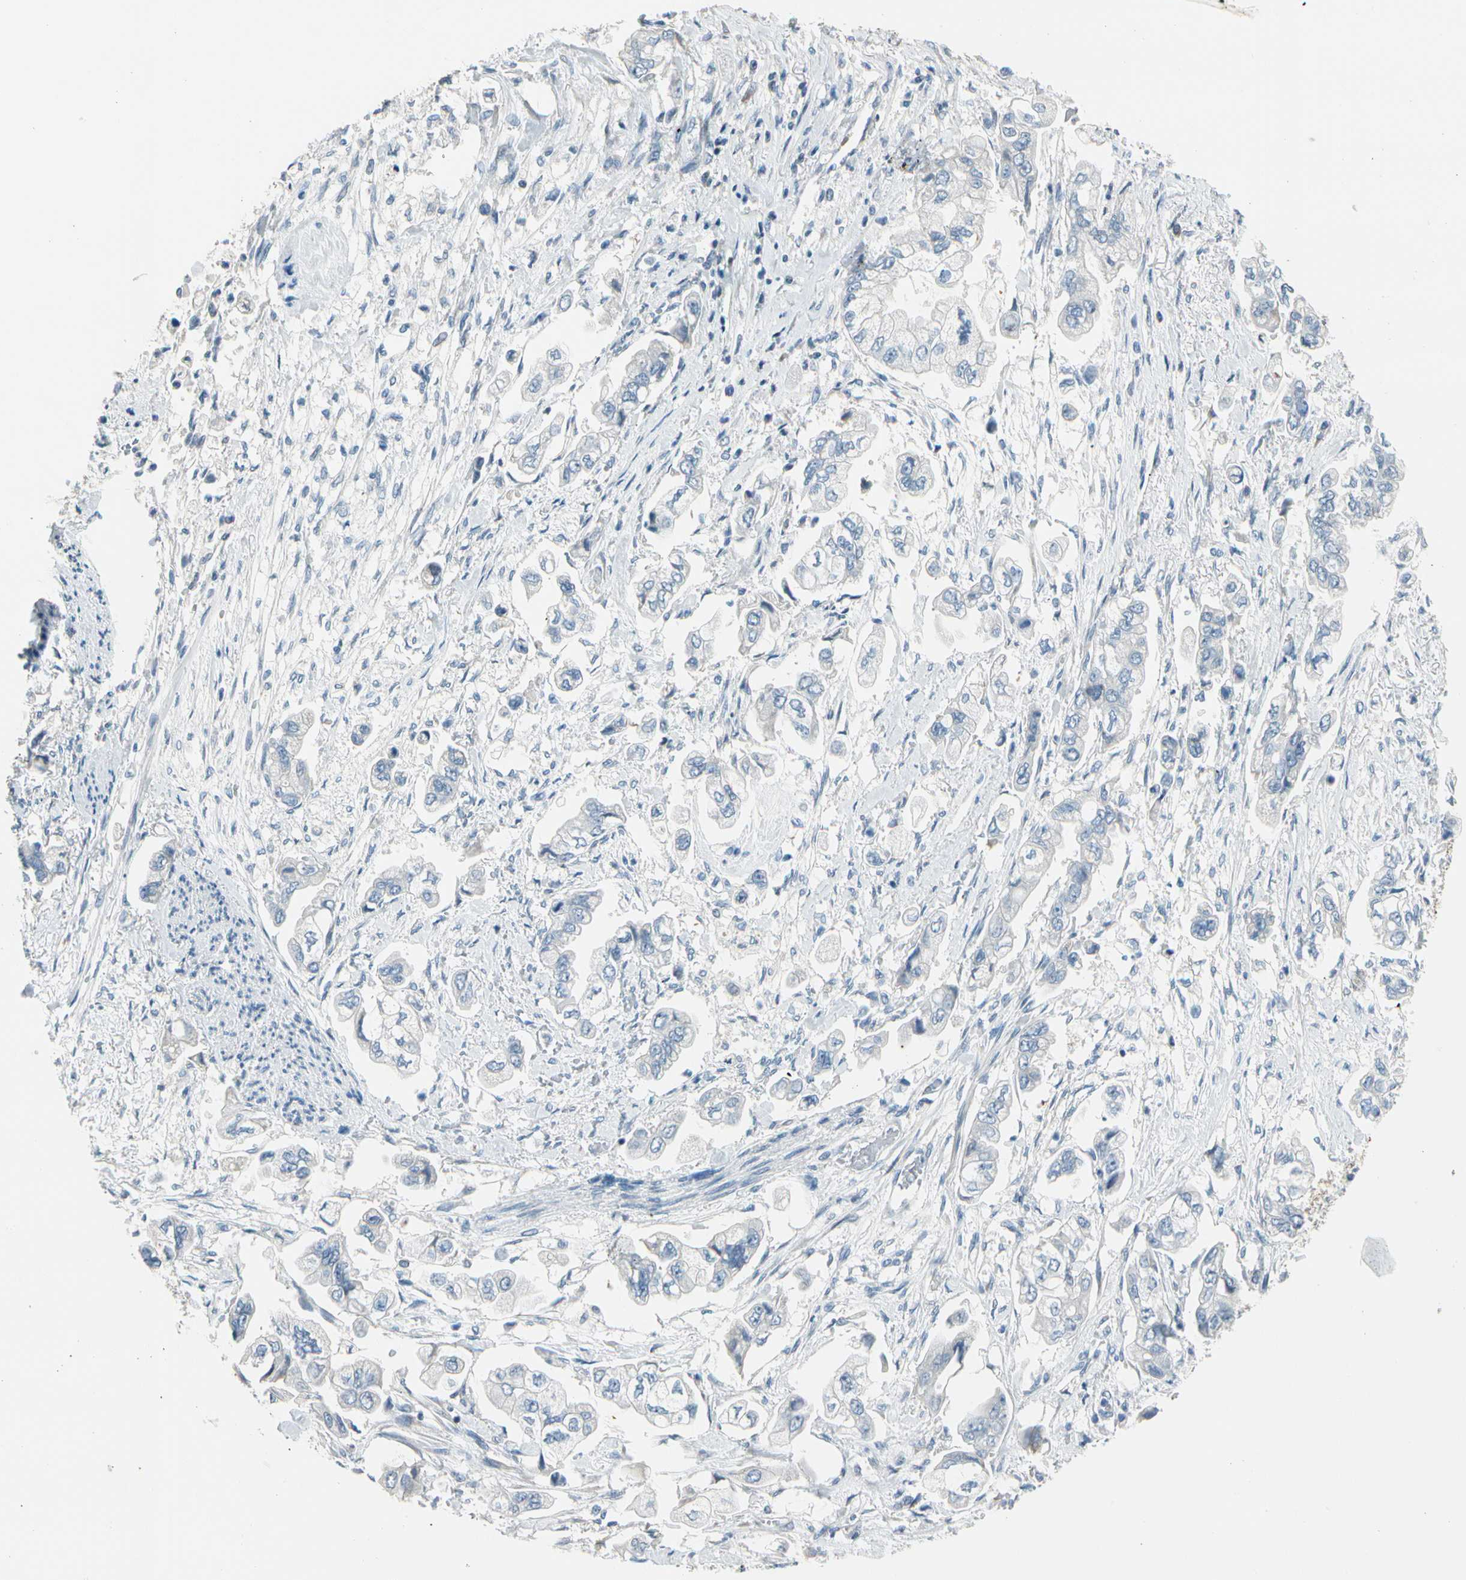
{"staining": {"intensity": "negative", "quantity": "none", "location": "none"}, "tissue": "stomach cancer", "cell_type": "Tumor cells", "image_type": "cancer", "snomed": [{"axis": "morphology", "description": "Adenocarcinoma, NOS"}, {"axis": "topography", "description": "Stomach"}], "caption": "High magnification brightfield microscopy of adenocarcinoma (stomach) stained with DAB (3,3'-diaminobenzidine) (brown) and counterstained with hematoxylin (blue): tumor cells show no significant expression.", "gene": "STK40", "patient": {"sex": "male", "age": 62}}